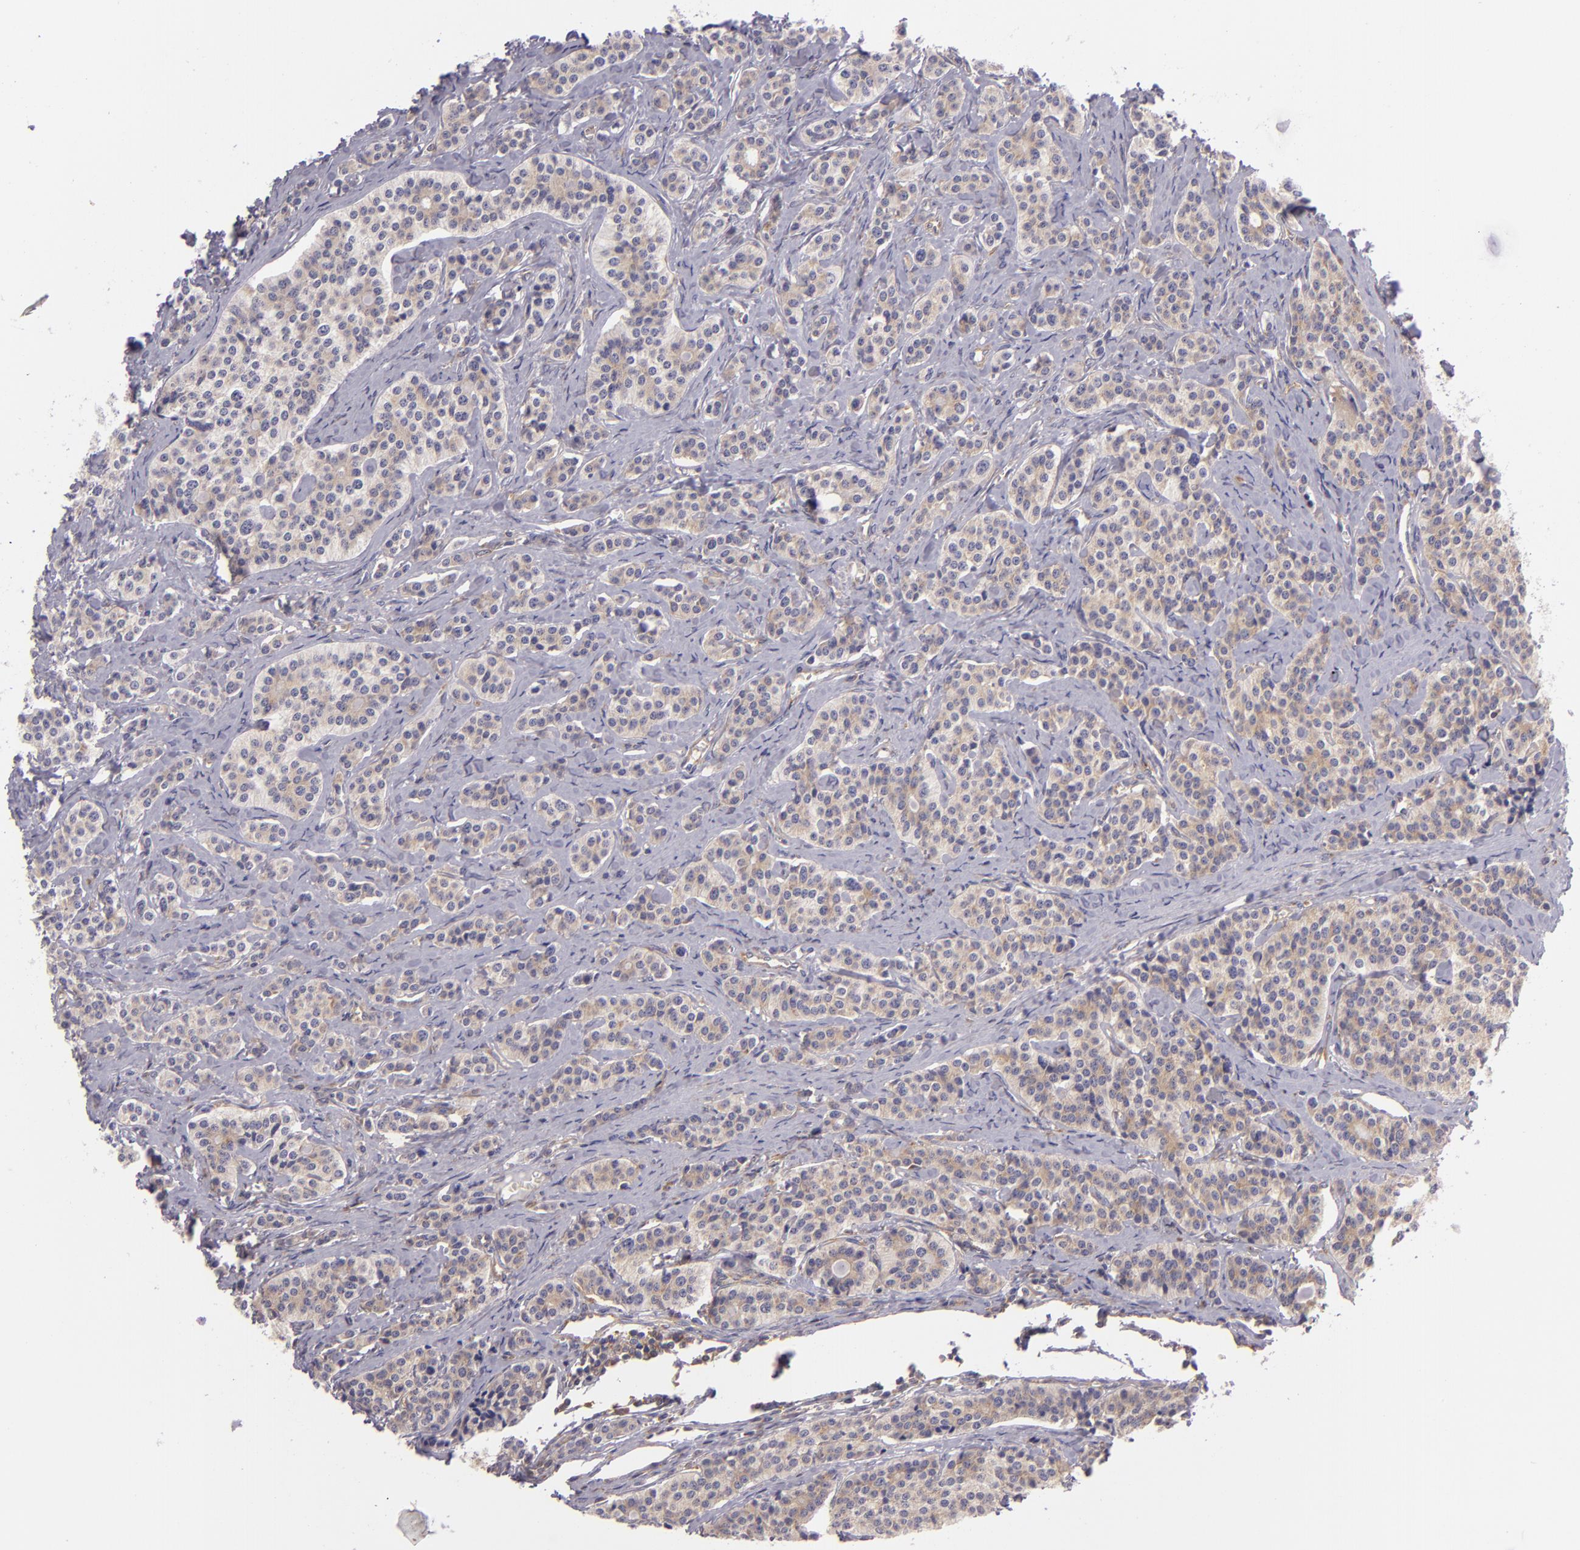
{"staining": {"intensity": "weak", "quantity": "25%-75%", "location": "cytoplasmic/membranous"}, "tissue": "carcinoid", "cell_type": "Tumor cells", "image_type": "cancer", "snomed": [{"axis": "morphology", "description": "Carcinoid, malignant, NOS"}, {"axis": "topography", "description": "Small intestine"}], "caption": "DAB immunohistochemical staining of carcinoid shows weak cytoplasmic/membranous protein staining in approximately 25%-75% of tumor cells.", "gene": "UPF3B", "patient": {"sex": "male", "age": 63}}